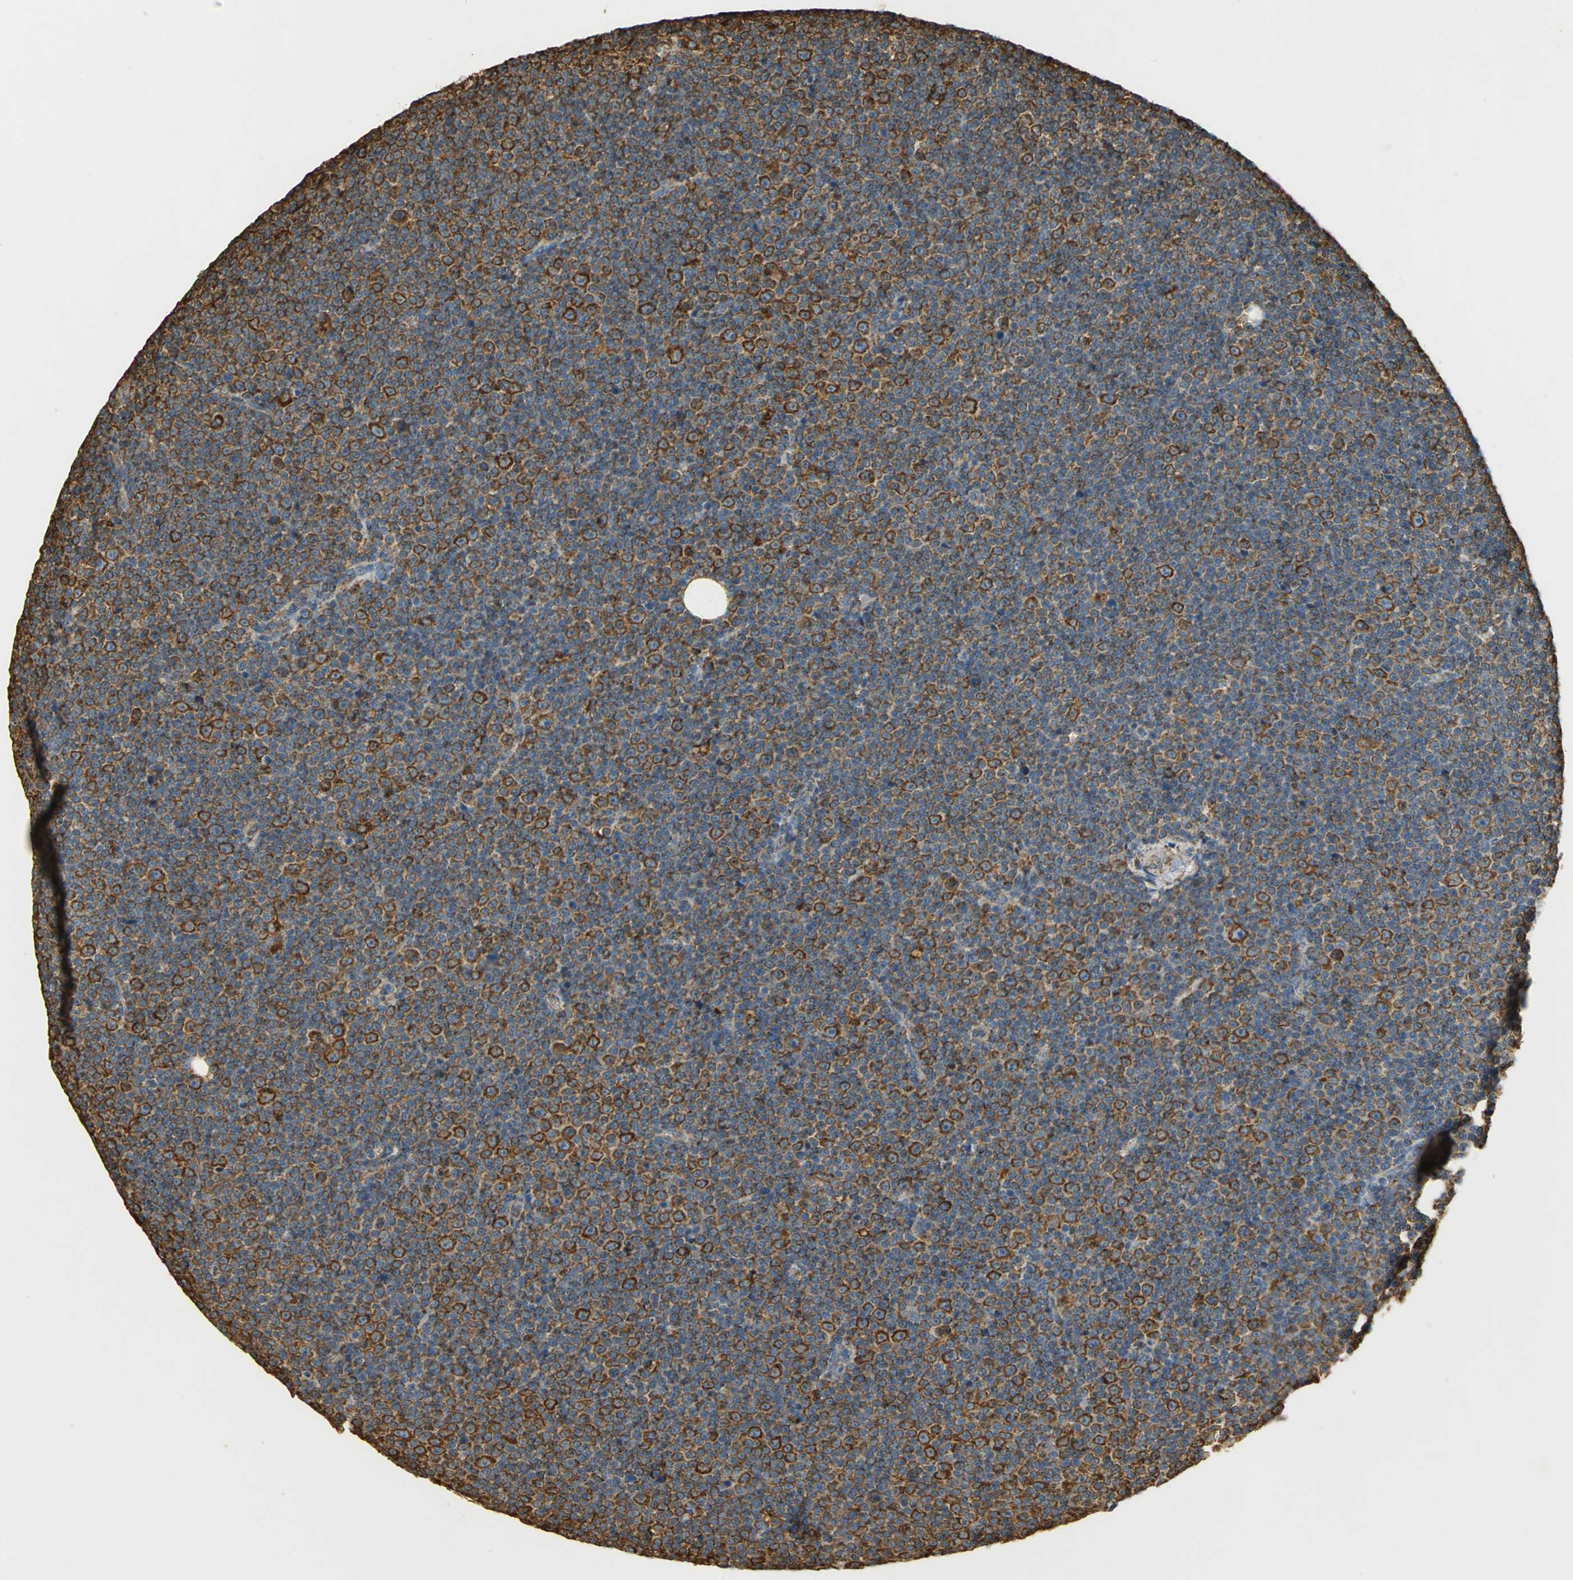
{"staining": {"intensity": "strong", "quantity": ">75%", "location": "cytoplasmic/membranous"}, "tissue": "lymphoma", "cell_type": "Tumor cells", "image_type": "cancer", "snomed": [{"axis": "morphology", "description": "Malignant lymphoma, non-Hodgkin's type, Low grade"}, {"axis": "topography", "description": "Lymph node"}], "caption": "This image exhibits immunohistochemistry (IHC) staining of malignant lymphoma, non-Hodgkin's type (low-grade), with high strong cytoplasmic/membranous staining in about >75% of tumor cells.", "gene": "HSP90B1", "patient": {"sex": "female", "age": 67}}